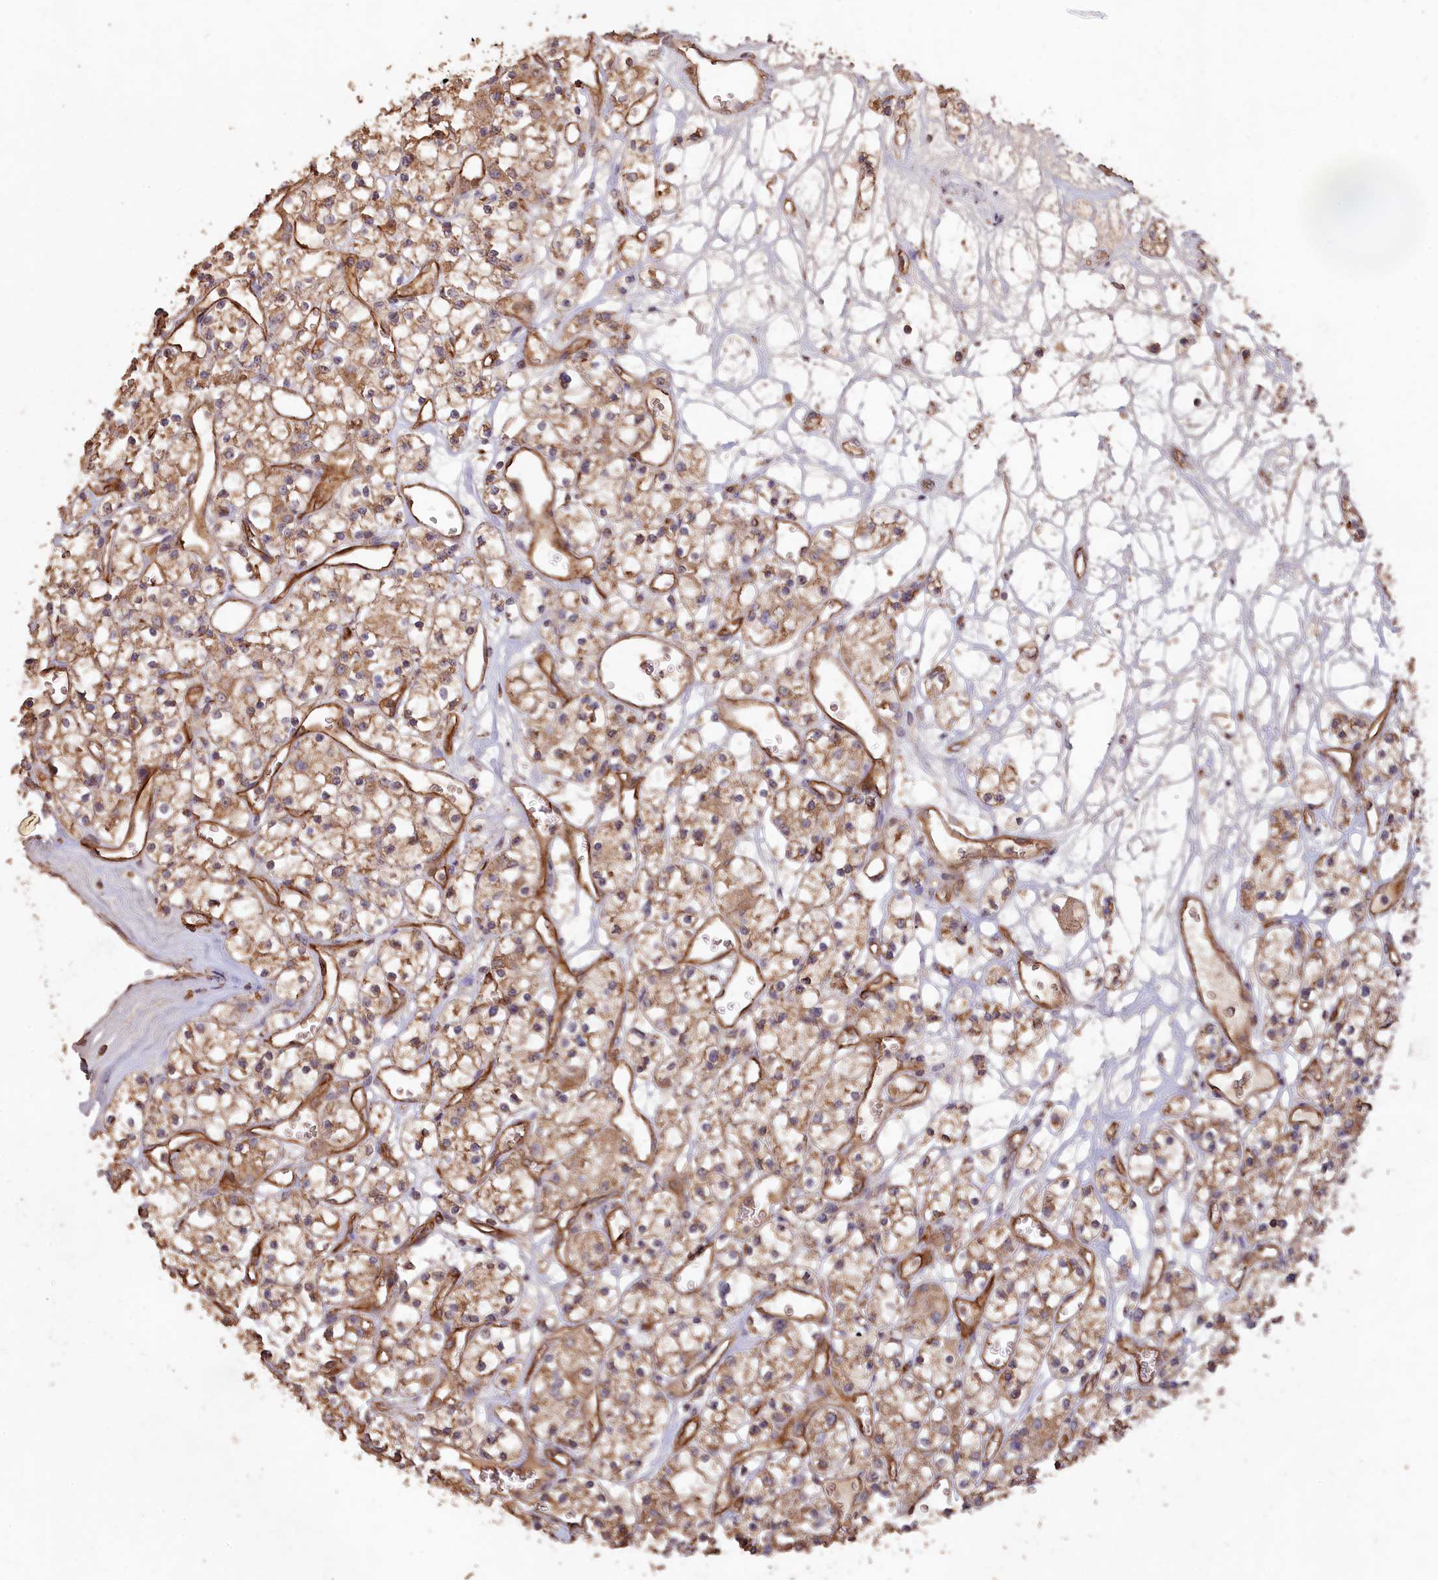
{"staining": {"intensity": "moderate", "quantity": ">75%", "location": "cytoplasmic/membranous"}, "tissue": "renal cancer", "cell_type": "Tumor cells", "image_type": "cancer", "snomed": [{"axis": "morphology", "description": "Adenocarcinoma, NOS"}, {"axis": "topography", "description": "Kidney"}], "caption": "This is an image of immunohistochemistry staining of renal adenocarcinoma, which shows moderate staining in the cytoplasmic/membranous of tumor cells.", "gene": "LAYN", "patient": {"sex": "female", "age": 59}}